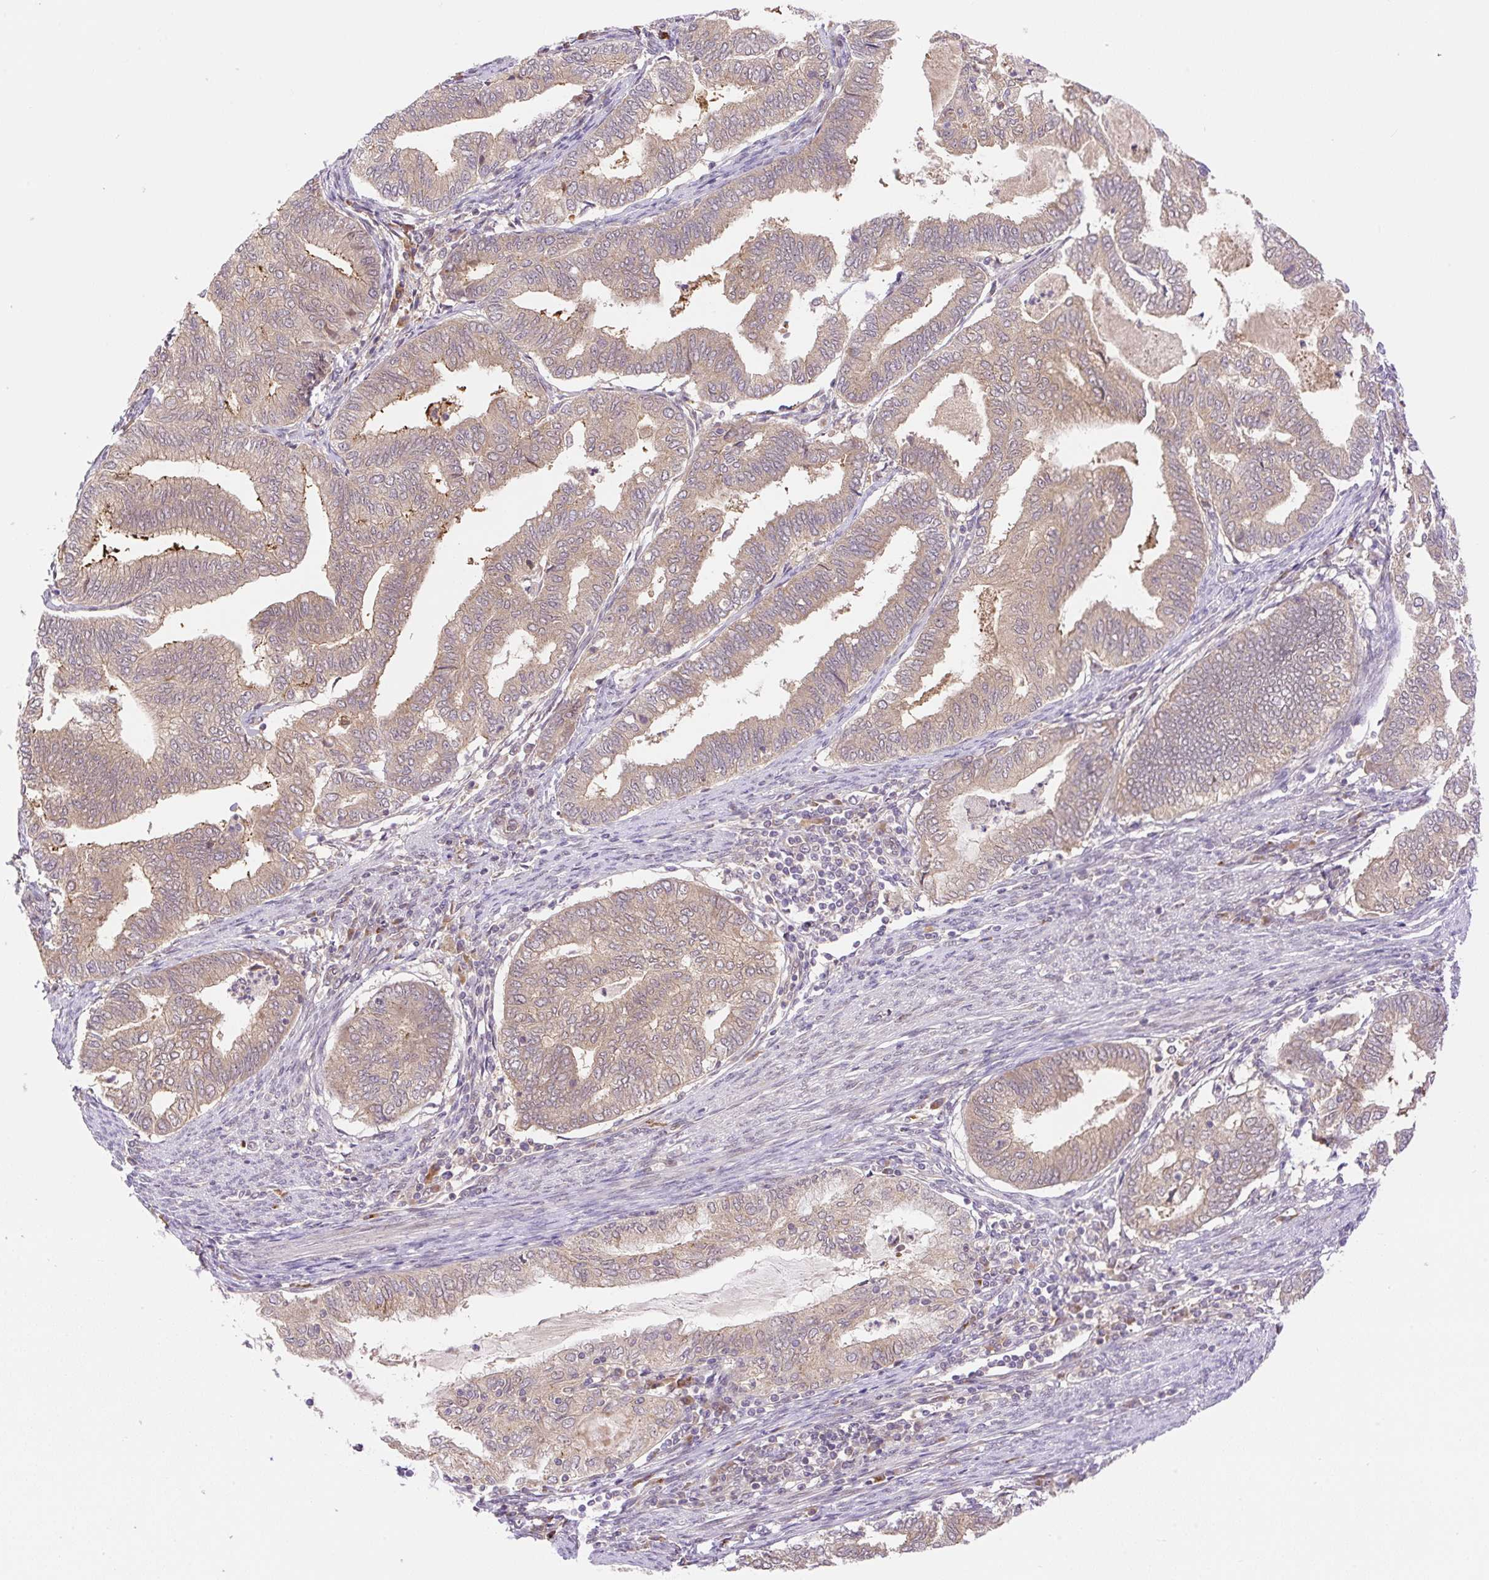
{"staining": {"intensity": "weak", "quantity": ">75%", "location": "cytoplasmic/membranous"}, "tissue": "endometrial cancer", "cell_type": "Tumor cells", "image_type": "cancer", "snomed": [{"axis": "morphology", "description": "Adenocarcinoma, NOS"}, {"axis": "topography", "description": "Endometrium"}], "caption": "Adenocarcinoma (endometrial) tissue displays weak cytoplasmic/membranous positivity in about >75% of tumor cells, visualized by immunohistochemistry. (DAB (3,3'-diaminobenzidine) = brown stain, brightfield microscopy at high magnification).", "gene": "VPS25", "patient": {"sex": "female", "age": 79}}